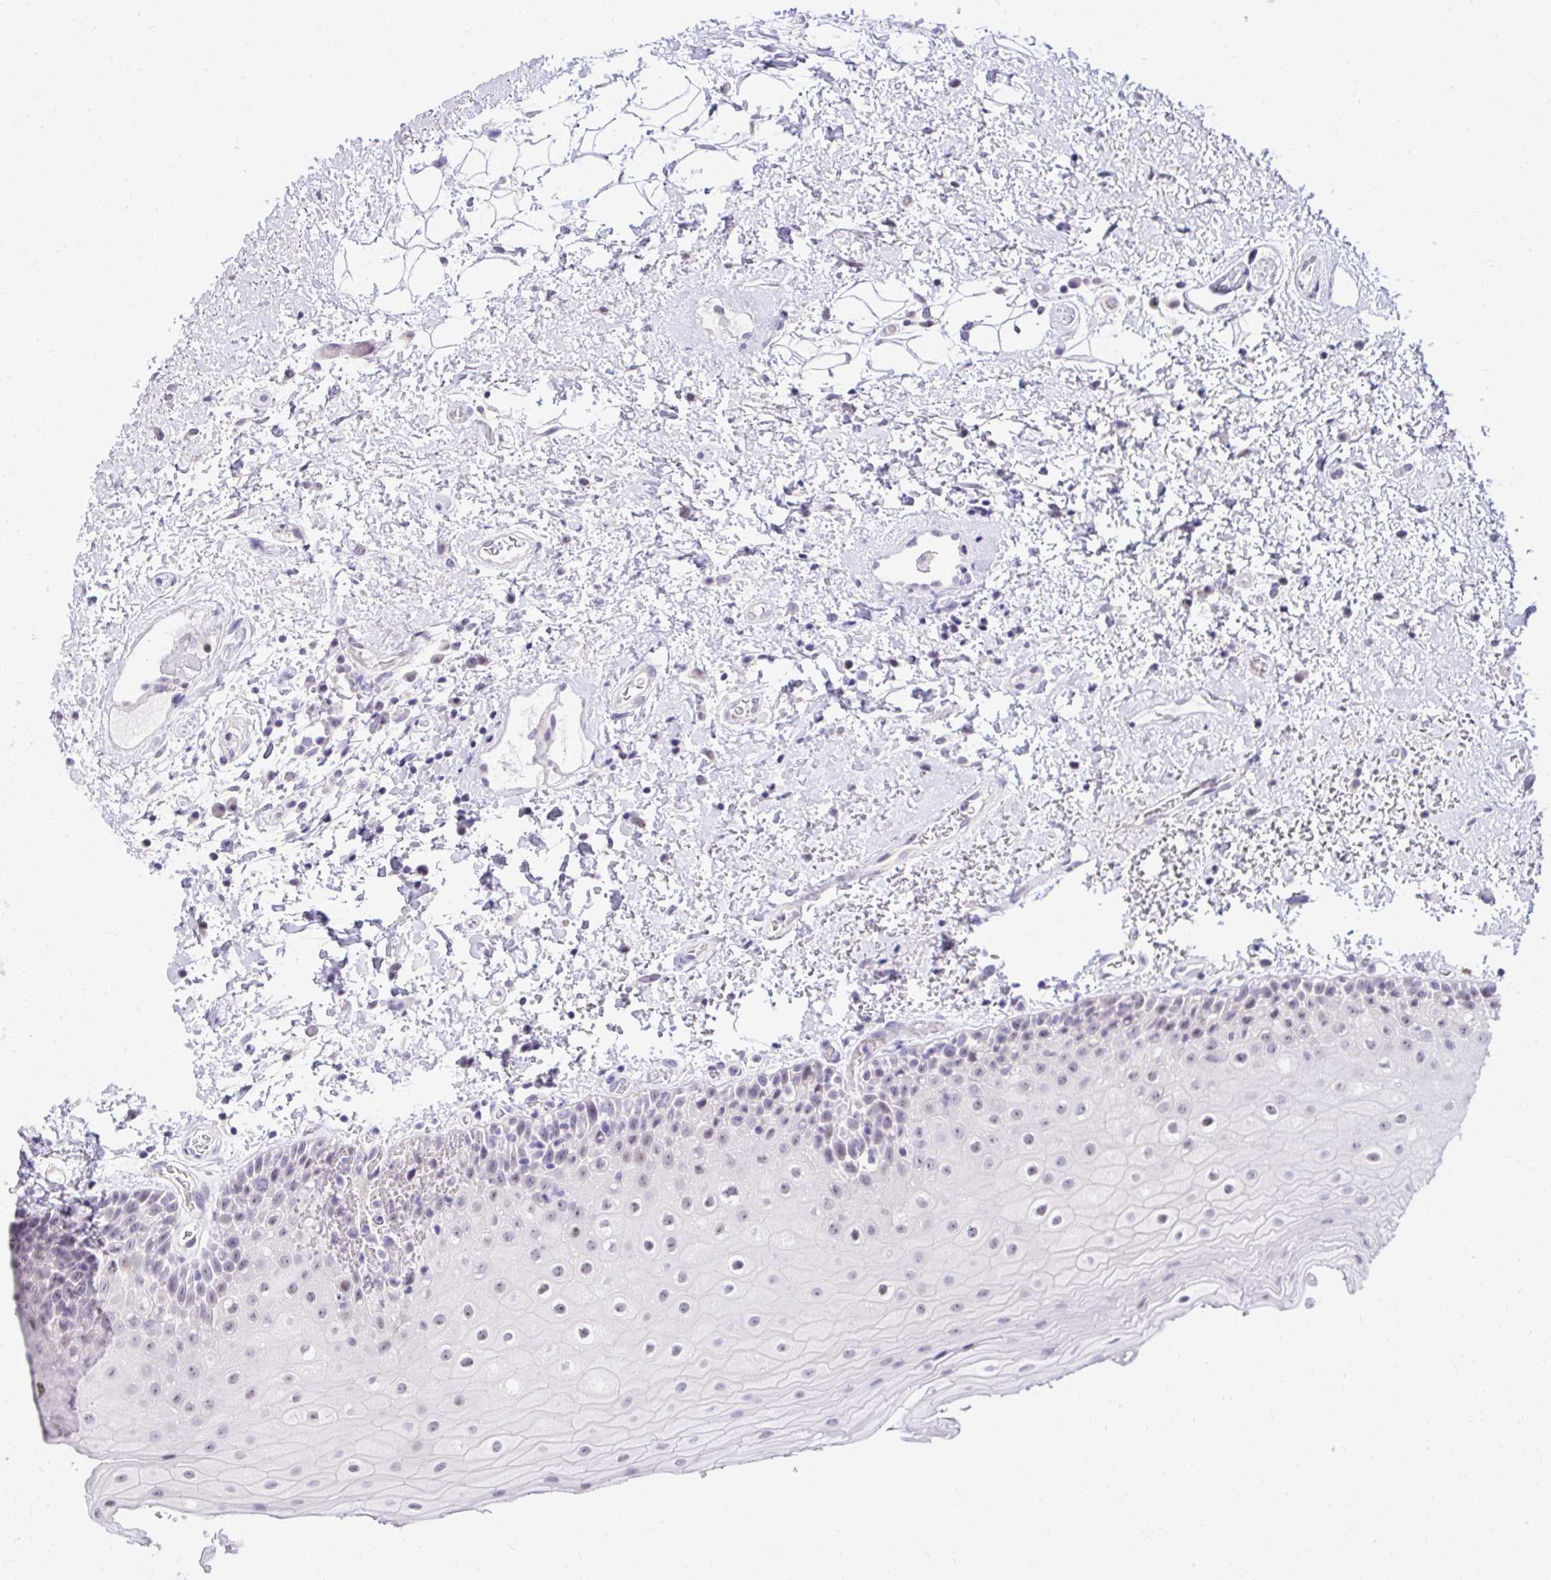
{"staining": {"intensity": "weak", "quantity": "<25%", "location": "nuclear"}, "tissue": "oral mucosa", "cell_type": "Squamous epithelial cells", "image_type": "normal", "snomed": [{"axis": "morphology", "description": "Normal tissue, NOS"}, {"axis": "topography", "description": "Oral tissue"}], "caption": "A photomicrograph of oral mucosa stained for a protein demonstrates no brown staining in squamous epithelial cells.", "gene": "EID3", "patient": {"sex": "female", "age": 82}}